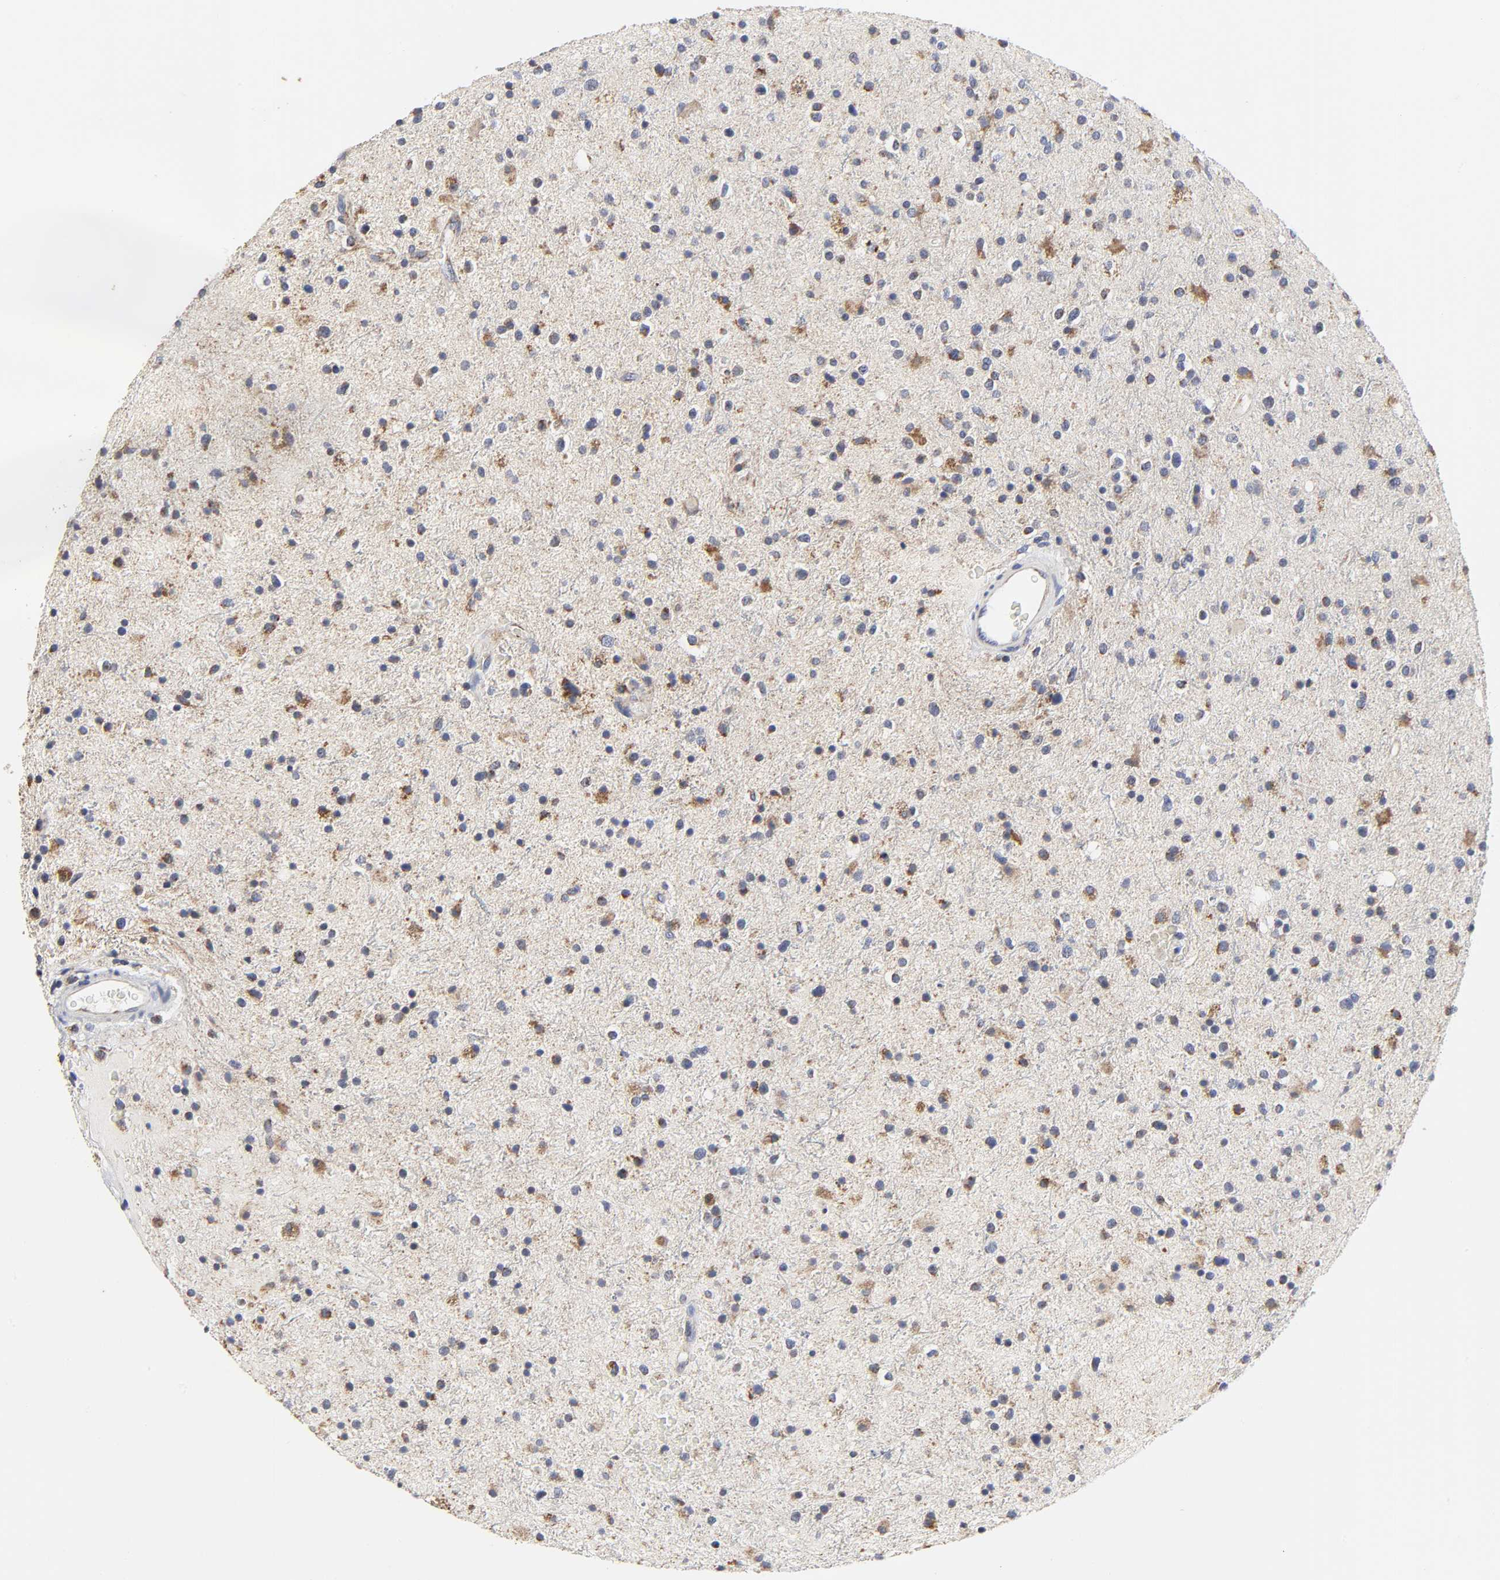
{"staining": {"intensity": "moderate", "quantity": "<25%", "location": "cytoplasmic/membranous"}, "tissue": "glioma", "cell_type": "Tumor cells", "image_type": "cancer", "snomed": [{"axis": "morphology", "description": "Glioma, malignant, High grade"}, {"axis": "topography", "description": "Brain"}], "caption": "Immunohistochemistry (IHC) photomicrograph of human malignant glioma (high-grade) stained for a protein (brown), which displays low levels of moderate cytoplasmic/membranous expression in approximately <25% of tumor cells.", "gene": "COX6B1", "patient": {"sex": "male", "age": 33}}